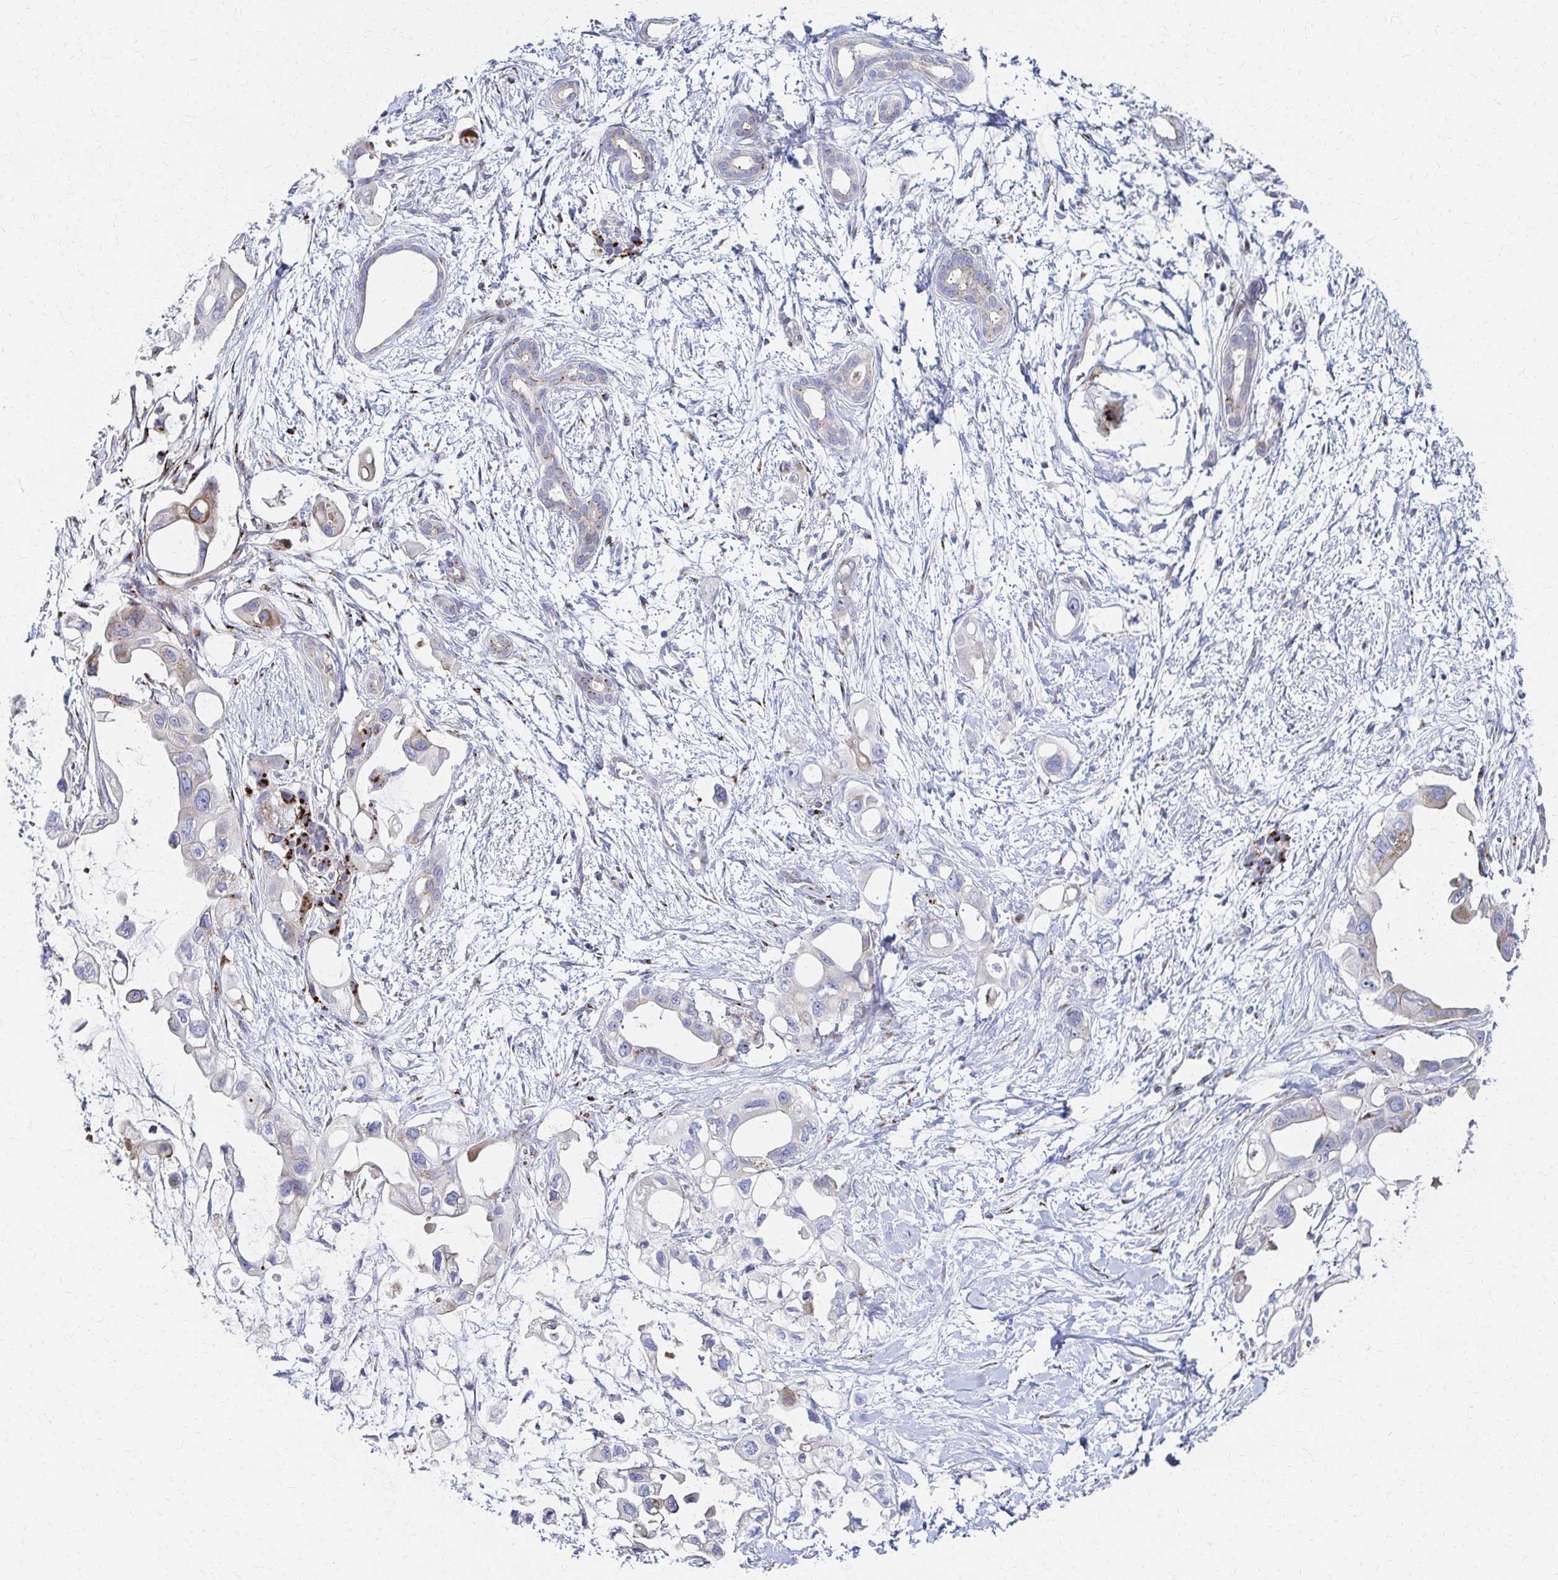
{"staining": {"intensity": "weak", "quantity": "<25%", "location": "cytoplasmic/membranous"}, "tissue": "pancreatic cancer", "cell_type": "Tumor cells", "image_type": "cancer", "snomed": [{"axis": "morphology", "description": "Adenocarcinoma, NOS"}, {"axis": "topography", "description": "Pancreas"}], "caption": "Immunohistochemistry photomicrograph of pancreatic adenocarcinoma stained for a protein (brown), which reveals no expression in tumor cells.", "gene": "MAN1A1", "patient": {"sex": "male", "age": 61}}